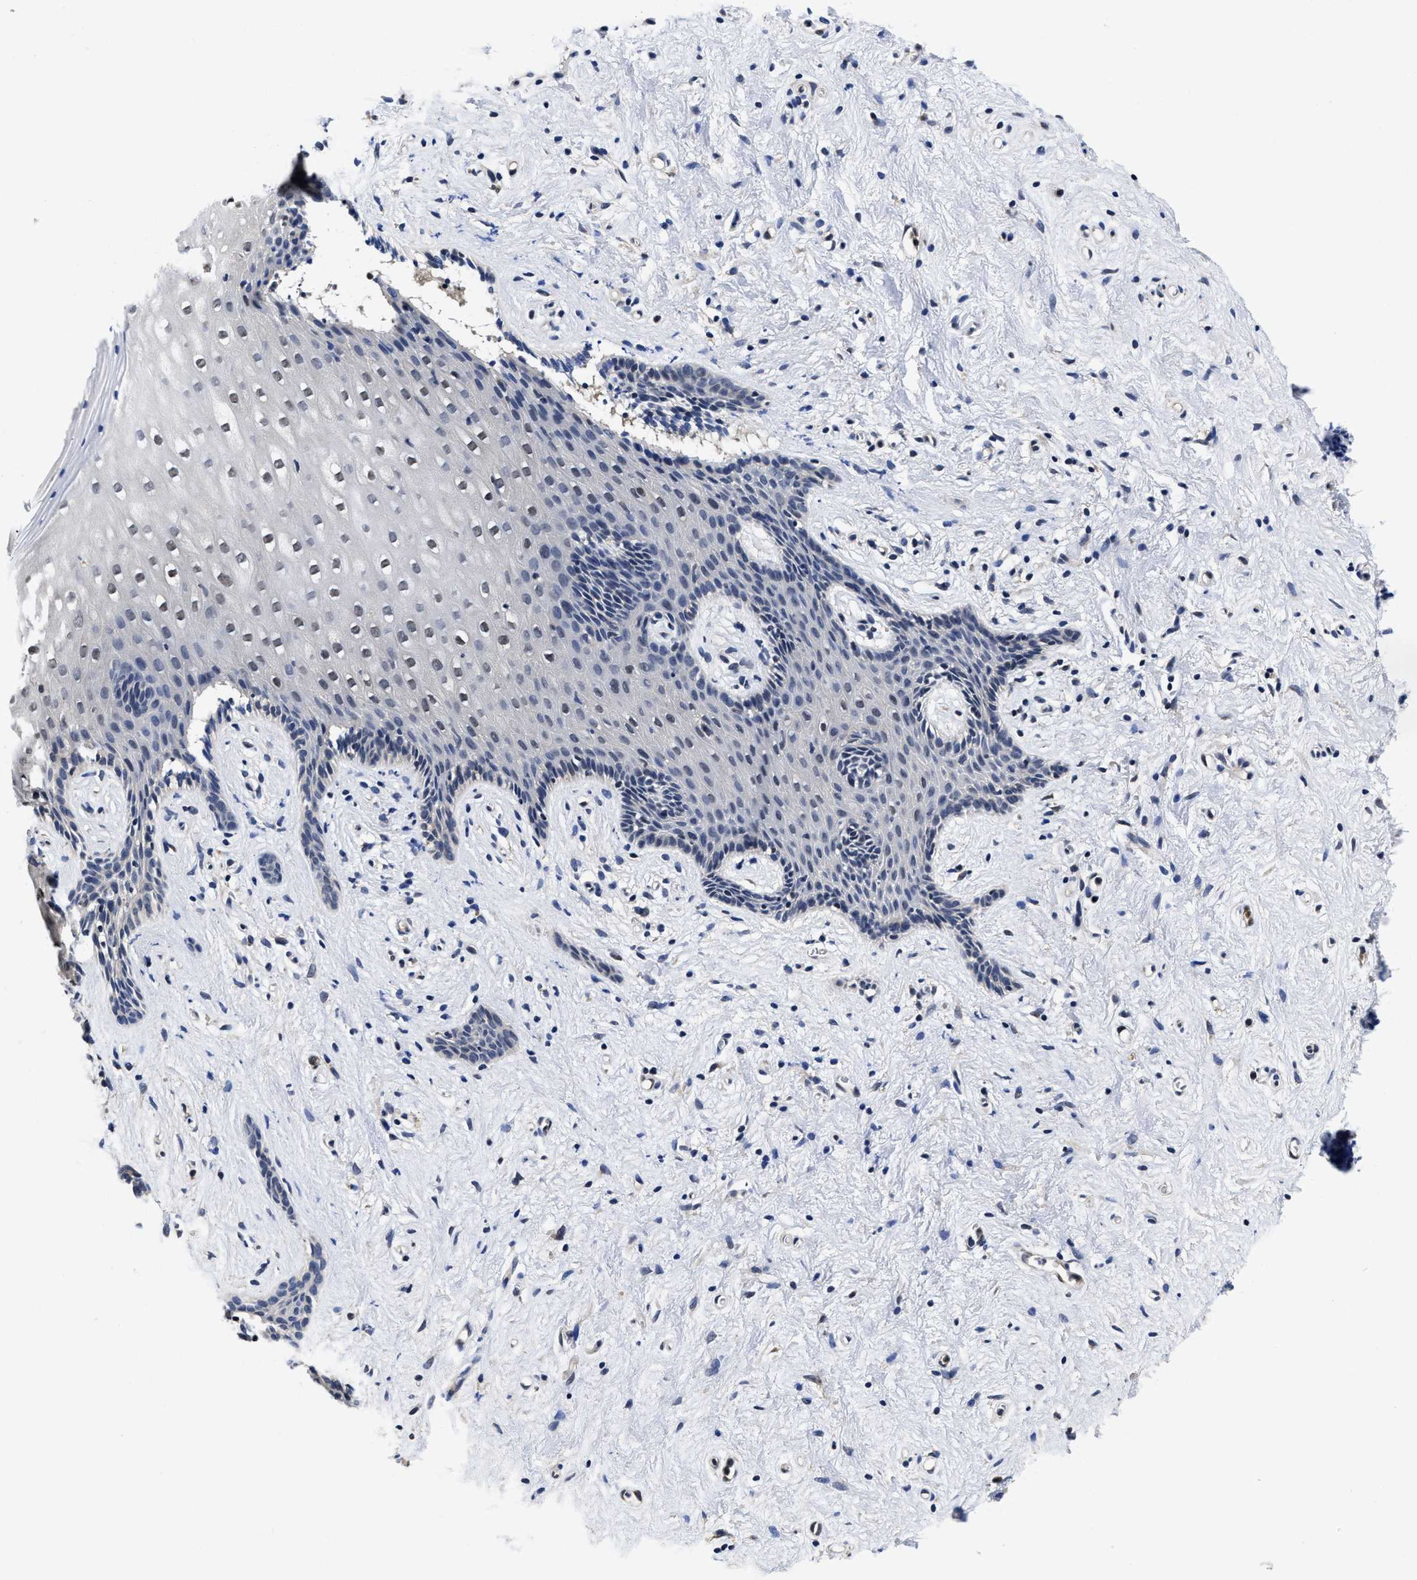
{"staining": {"intensity": "weak", "quantity": "<25%", "location": "nuclear"}, "tissue": "vagina", "cell_type": "Squamous epithelial cells", "image_type": "normal", "snomed": [{"axis": "morphology", "description": "Normal tissue, NOS"}, {"axis": "topography", "description": "Vagina"}], "caption": "Squamous epithelial cells are negative for protein expression in unremarkable human vagina. Nuclei are stained in blue.", "gene": "MCOLN2", "patient": {"sex": "female", "age": 44}}